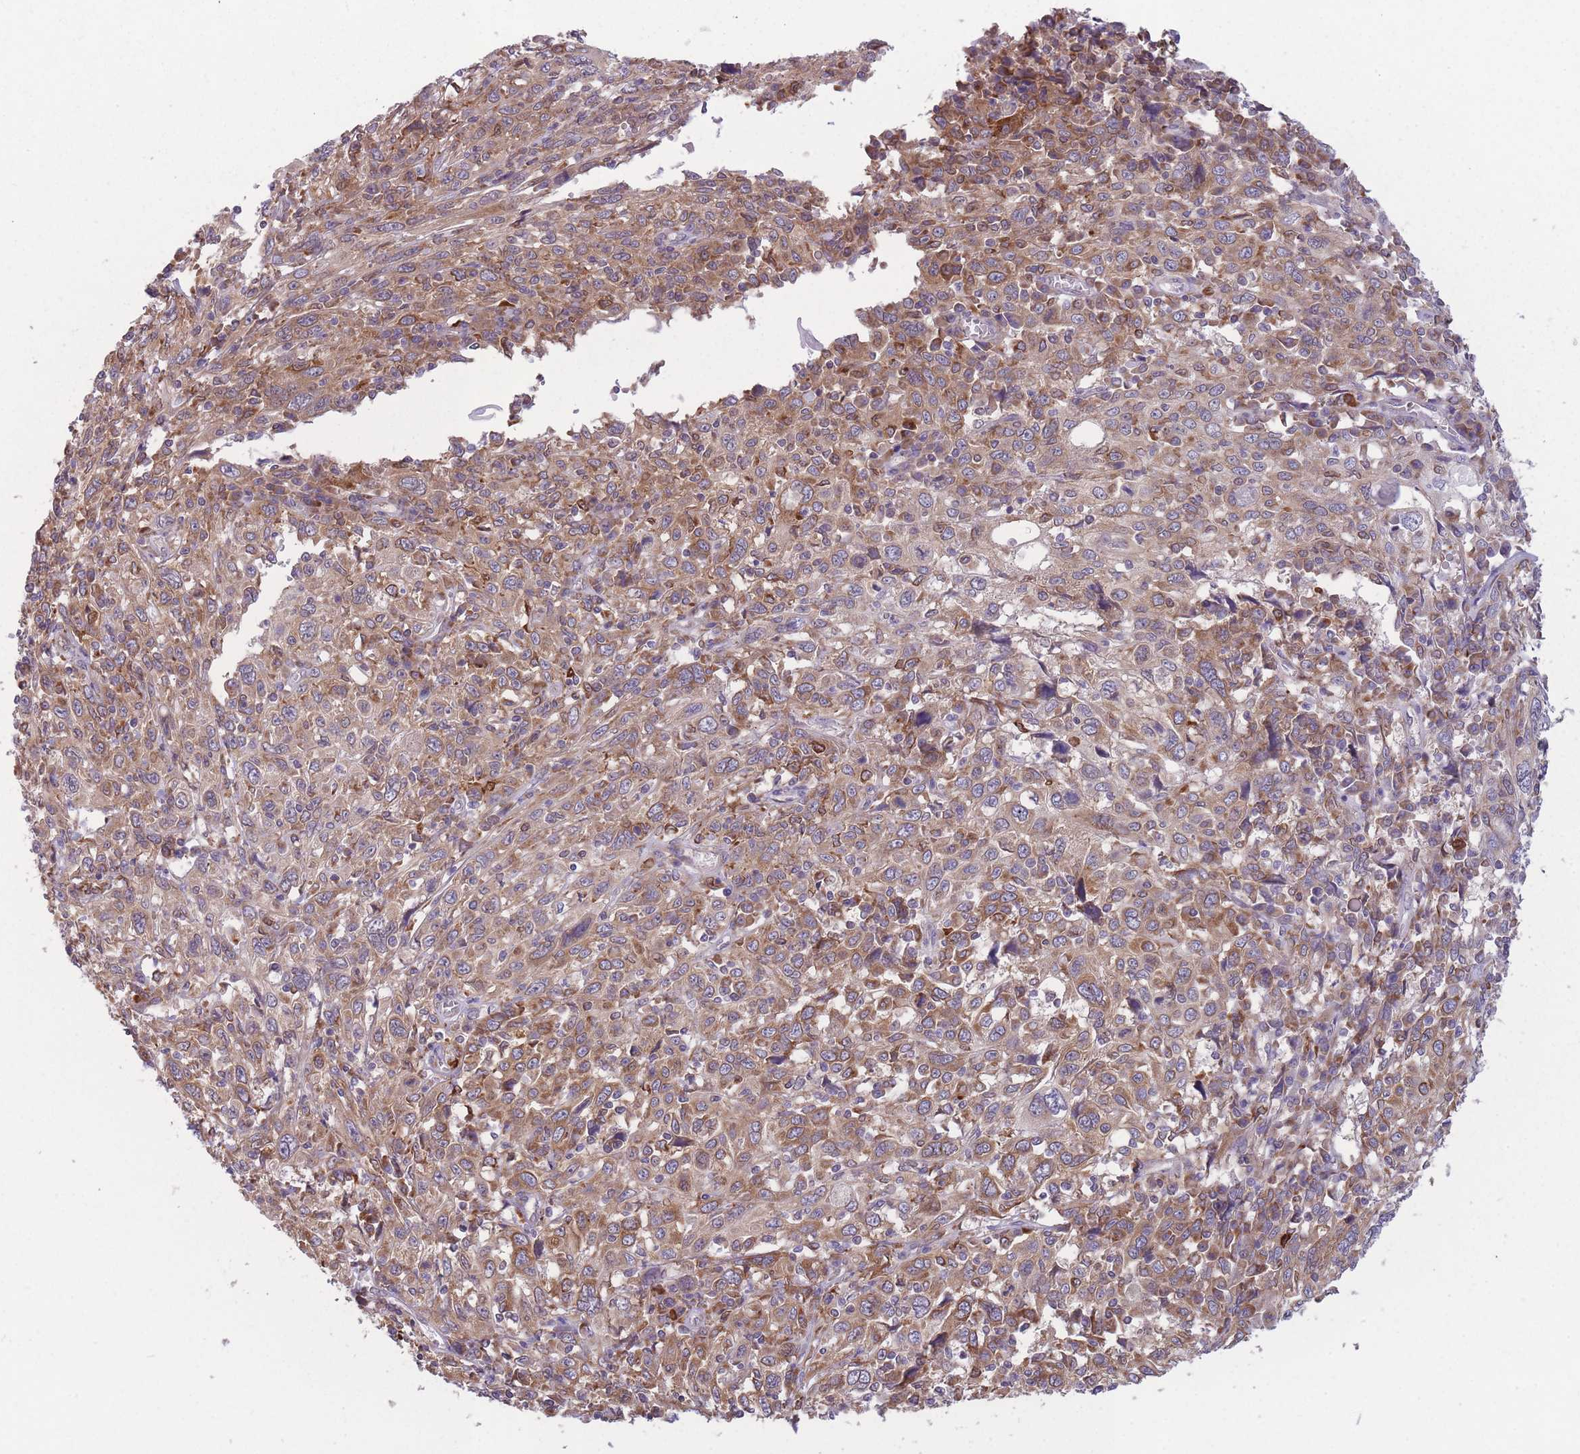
{"staining": {"intensity": "moderate", "quantity": ">75%", "location": "cytoplasmic/membranous"}, "tissue": "cervical cancer", "cell_type": "Tumor cells", "image_type": "cancer", "snomed": [{"axis": "morphology", "description": "Squamous cell carcinoma, NOS"}, {"axis": "topography", "description": "Cervix"}], "caption": "This micrograph exhibits immunohistochemistry staining of cervical squamous cell carcinoma, with medium moderate cytoplasmic/membranous staining in about >75% of tumor cells.", "gene": "TMEM121", "patient": {"sex": "female", "age": 46}}